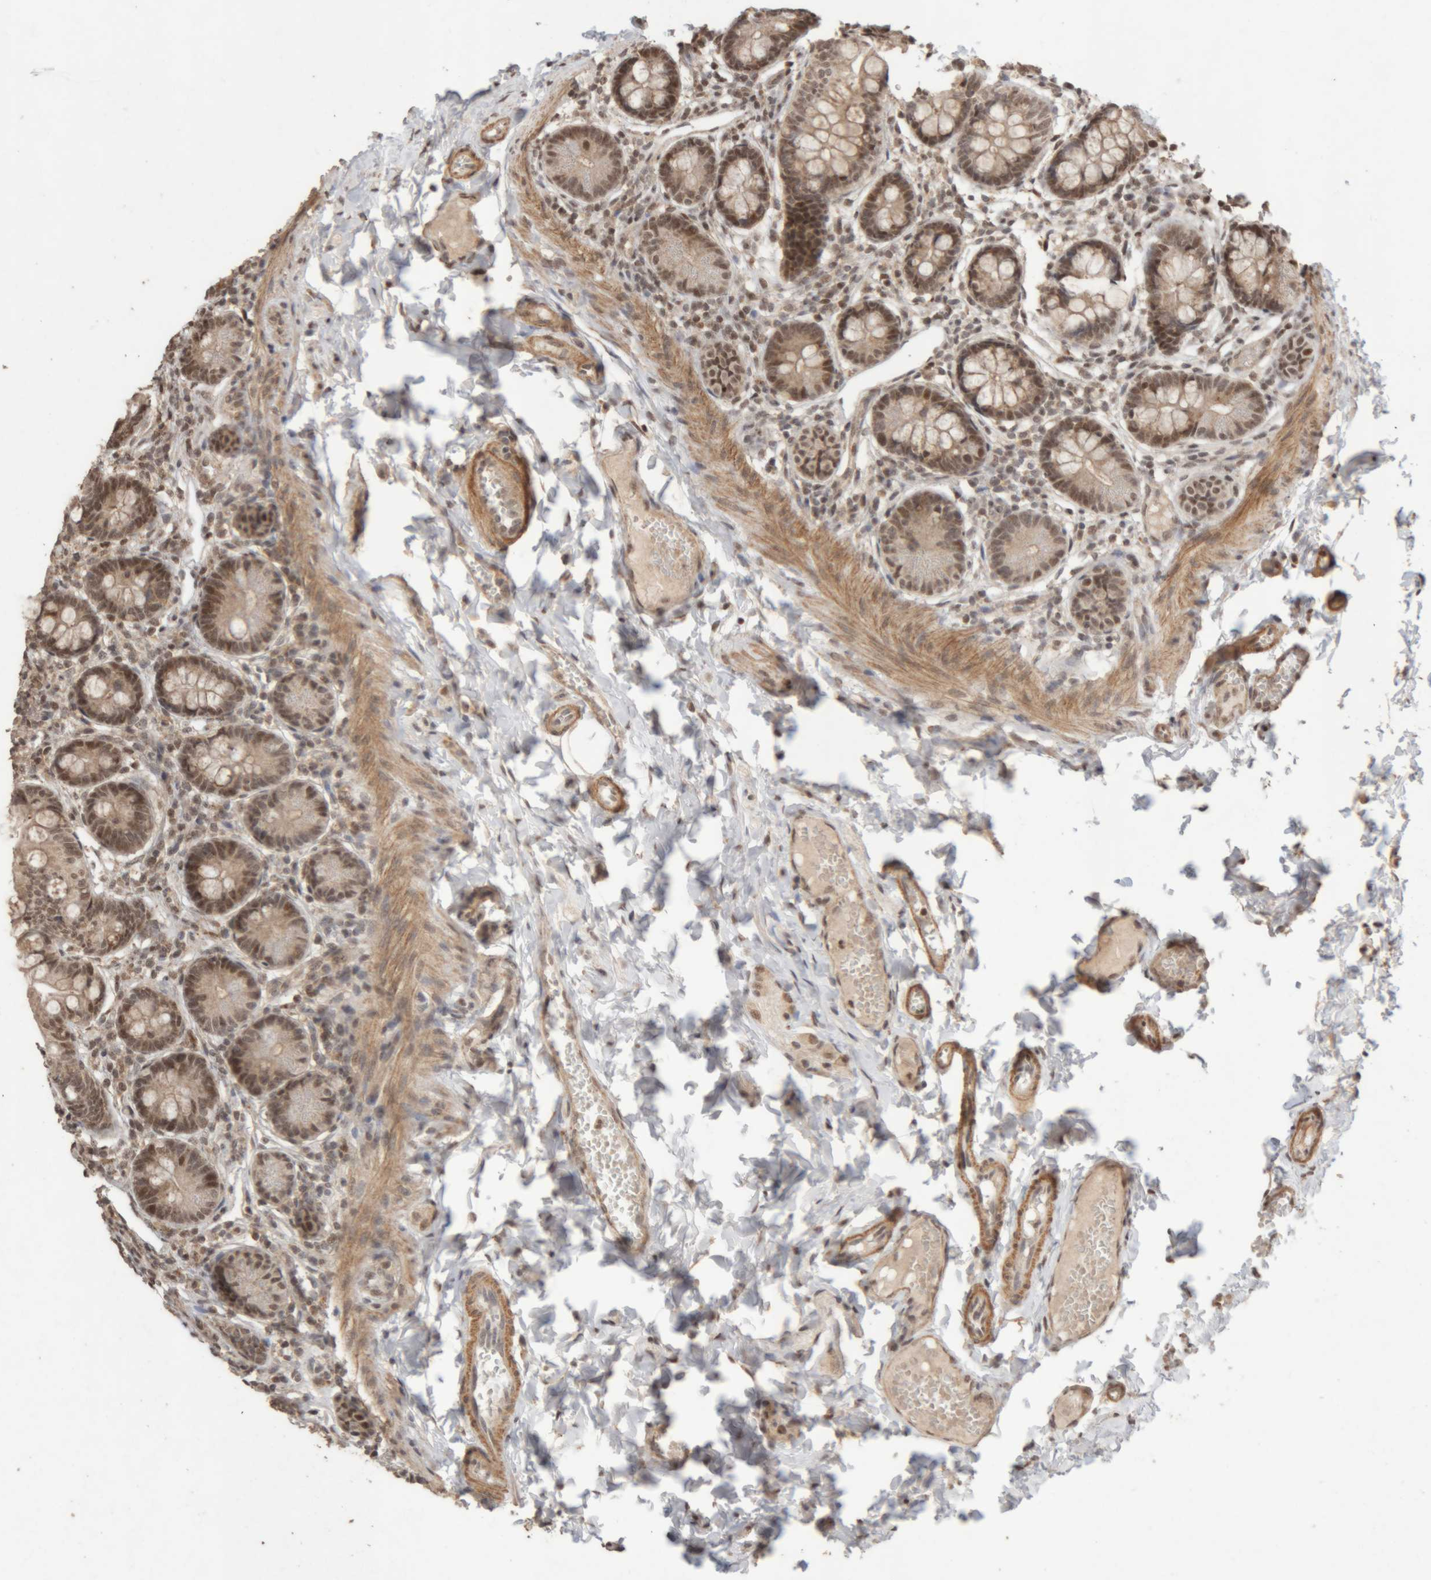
{"staining": {"intensity": "moderate", "quantity": ">75%", "location": "cytoplasmic/membranous,nuclear"}, "tissue": "small intestine", "cell_type": "Glandular cells", "image_type": "normal", "snomed": [{"axis": "morphology", "description": "Normal tissue, NOS"}, {"axis": "topography", "description": "Small intestine"}], "caption": "High-power microscopy captured an immunohistochemistry (IHC) photomicrograph of benign small intestine, revealing moderate cytoplasmic/membranous,nuclear expression in approximately >75% of glandular cells. The protein of interest is stained brown, and the nuclei are stained in blue (DAB IHC with brightfield microscopy, high magnification).", "gene": "KEAP1", "patient": {"sex": "male", "age": 7}}